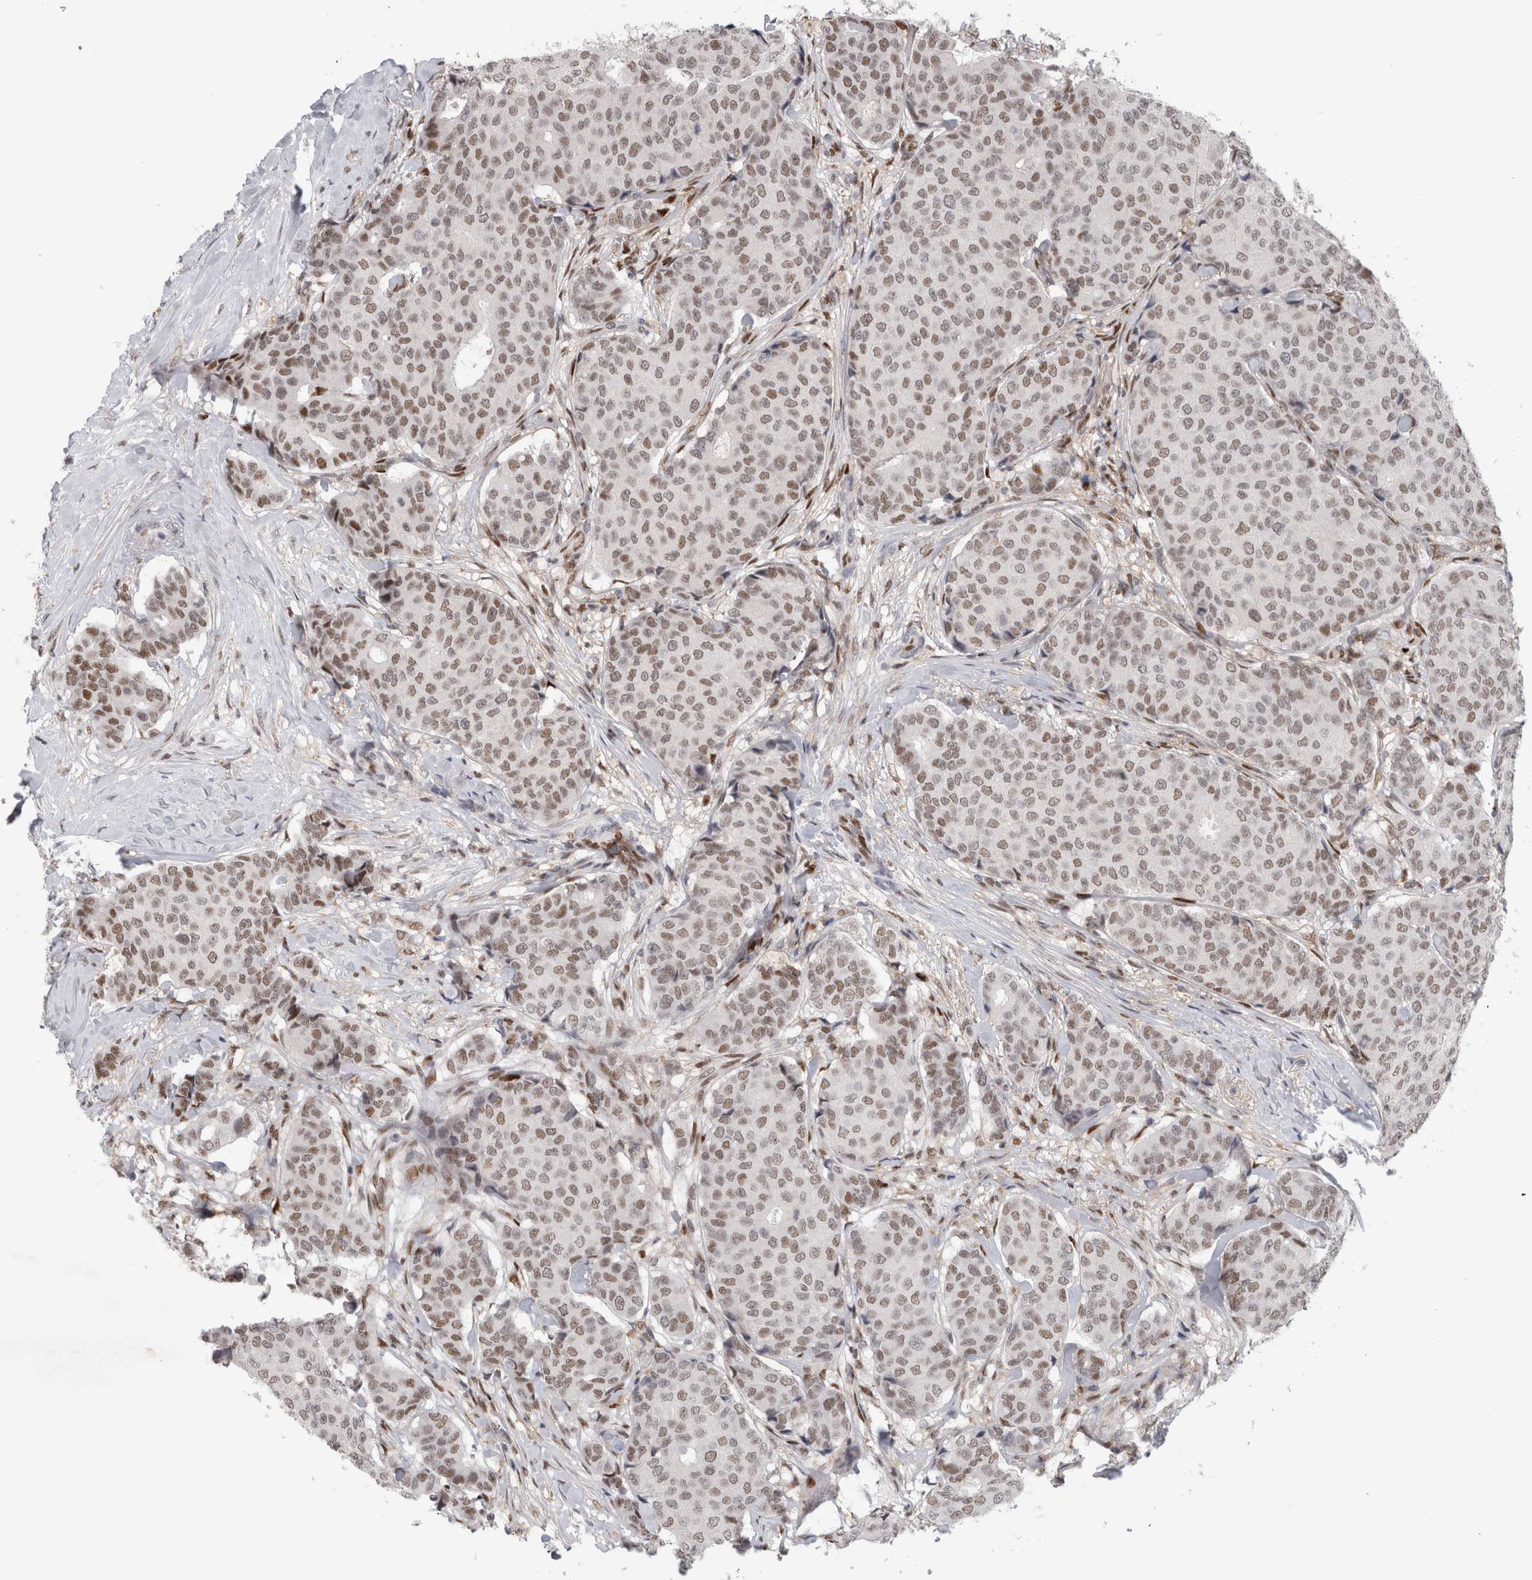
{"staining": {"intensity": "weak", "quantity": ">75%", "location": "nuclear"}, "tissue": "breast cancer", "cell_type": "Tumor cells", "image_type": "cancer", "snomed": [{"axis": "morphology", "description": "Duct carcinoma"}, {"axis": "topography", "description": "Breast"}], "caption": "There is low levels of weak nuclear positivity in tumor cells of breast infiltrating ductal carcinoma, as demonstrated by immunohistochemical staining (brown color).", "gene": "SRARP", "patient": {"sex": "female", "age": 75}}